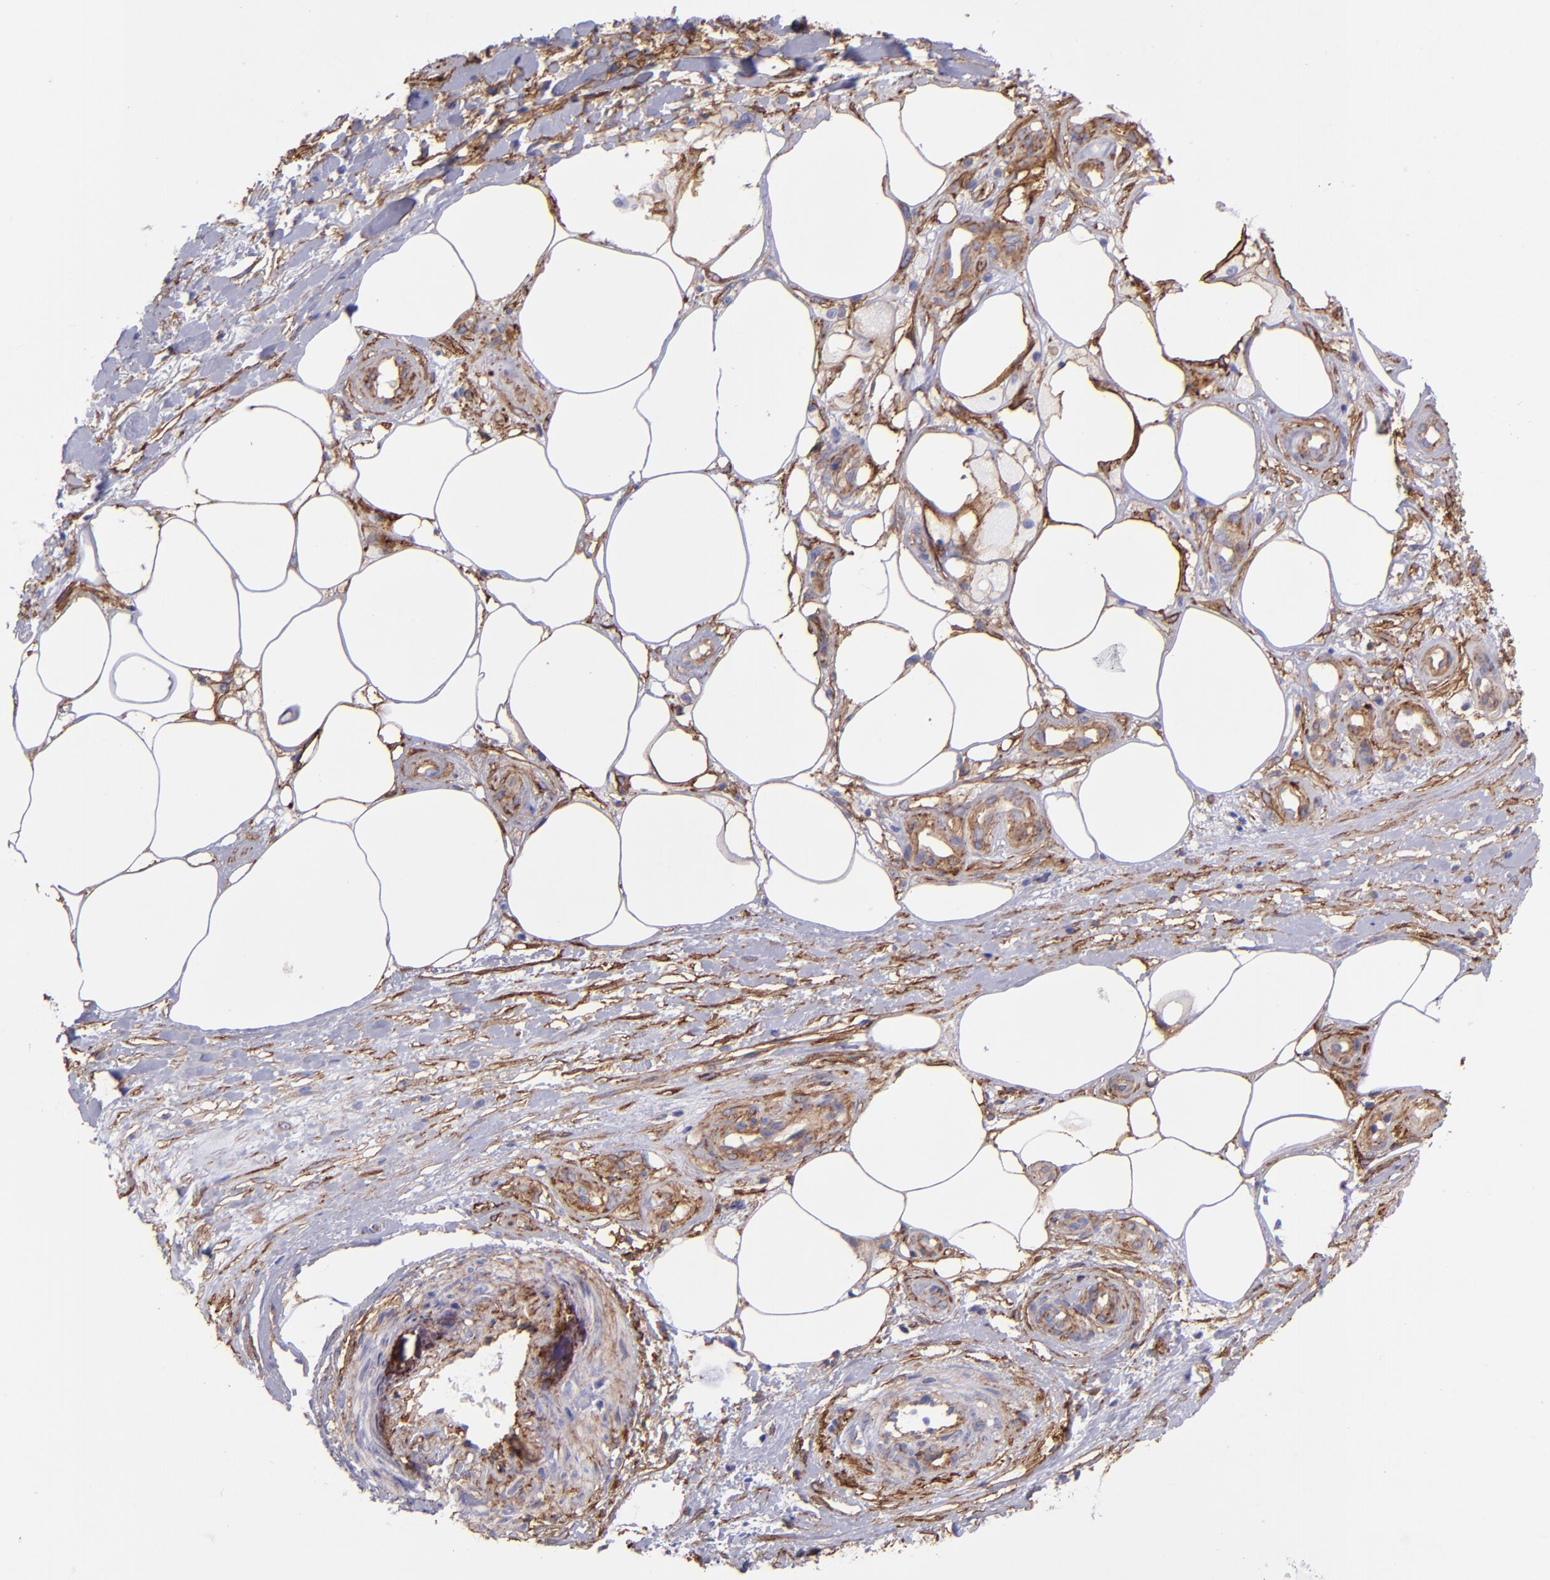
{"staining": {"intensity": "moderate", "quantity": "25%-75%", "location": "cytoplasmic/membranous"}, "tissue": "melanoma", "cell_type": "Tumor cells", "image_type": "cancer", "snomed": [{"axis": "morphology", "description": "Malignant melanoma, NOS"}, {"axis": "topography", "description": "Skin"}], "caption": "Immunohistochemical staining of melanoma shows moderate cytoplasmic/membranous protein staining in about 25%-75% of tumor cells.", "gene": "ITGAV", "patient": {"sex": "female", "age": 85}}